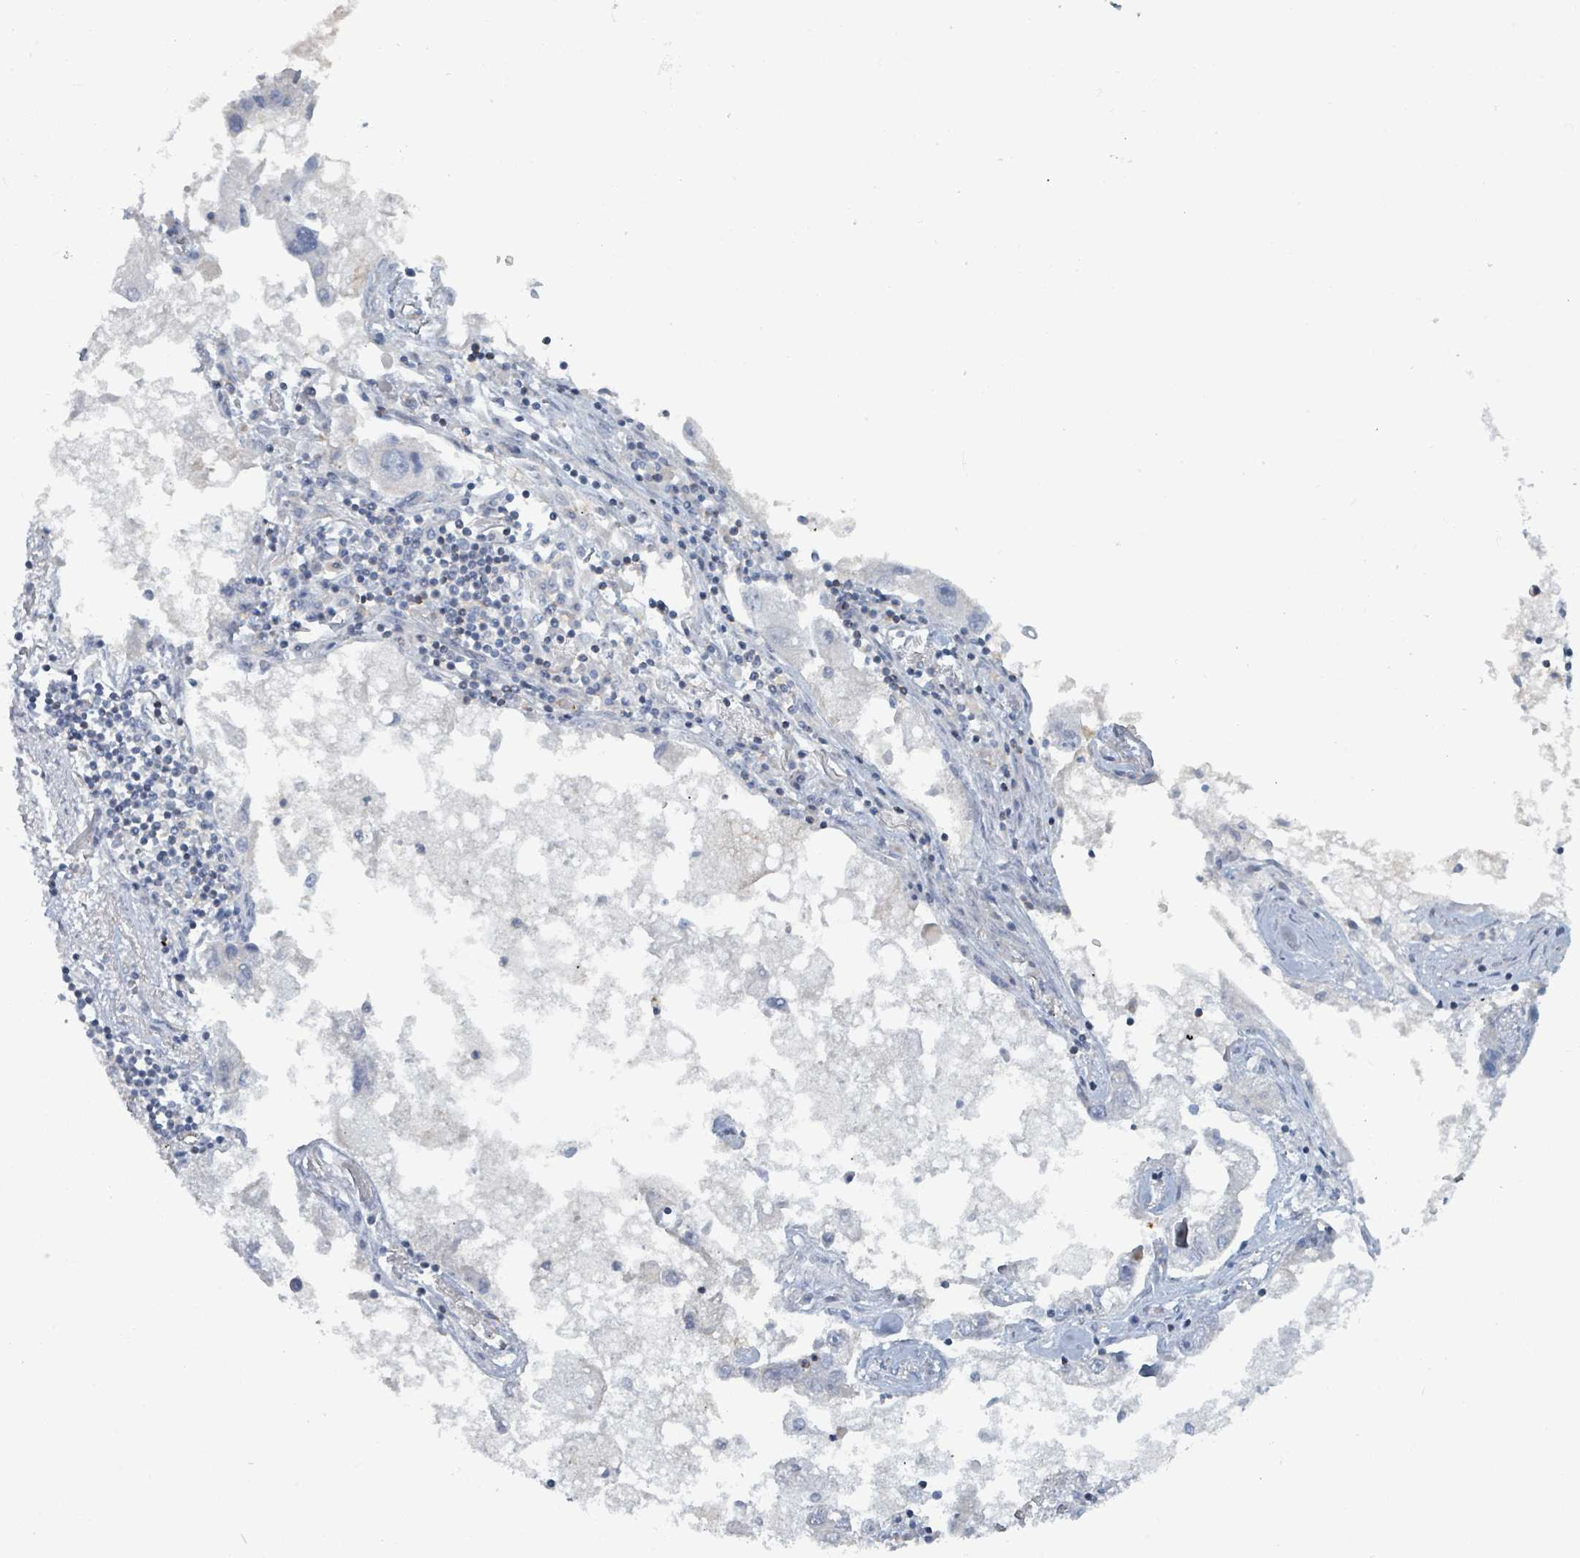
{"staining": {"intensity": "negative", "quantity": "none", "location": "none"}, "tissue": "lung cancer", "cell_type": "Tumor cells", "image_type": "cancer", "snomed": [{"axis": "morphology", "description": "Adenocarcinoma, NOS"}, {"axis": "topography", "description": "Lung"}], "caption": "Immunohistochemistry histopathology image of adenocarcinoma (lung) stained for a protein (brown), which shows no expression in tumor cells.", "gene": "TNFRSF14", "patient": {"sex": "female", "age": 54}}